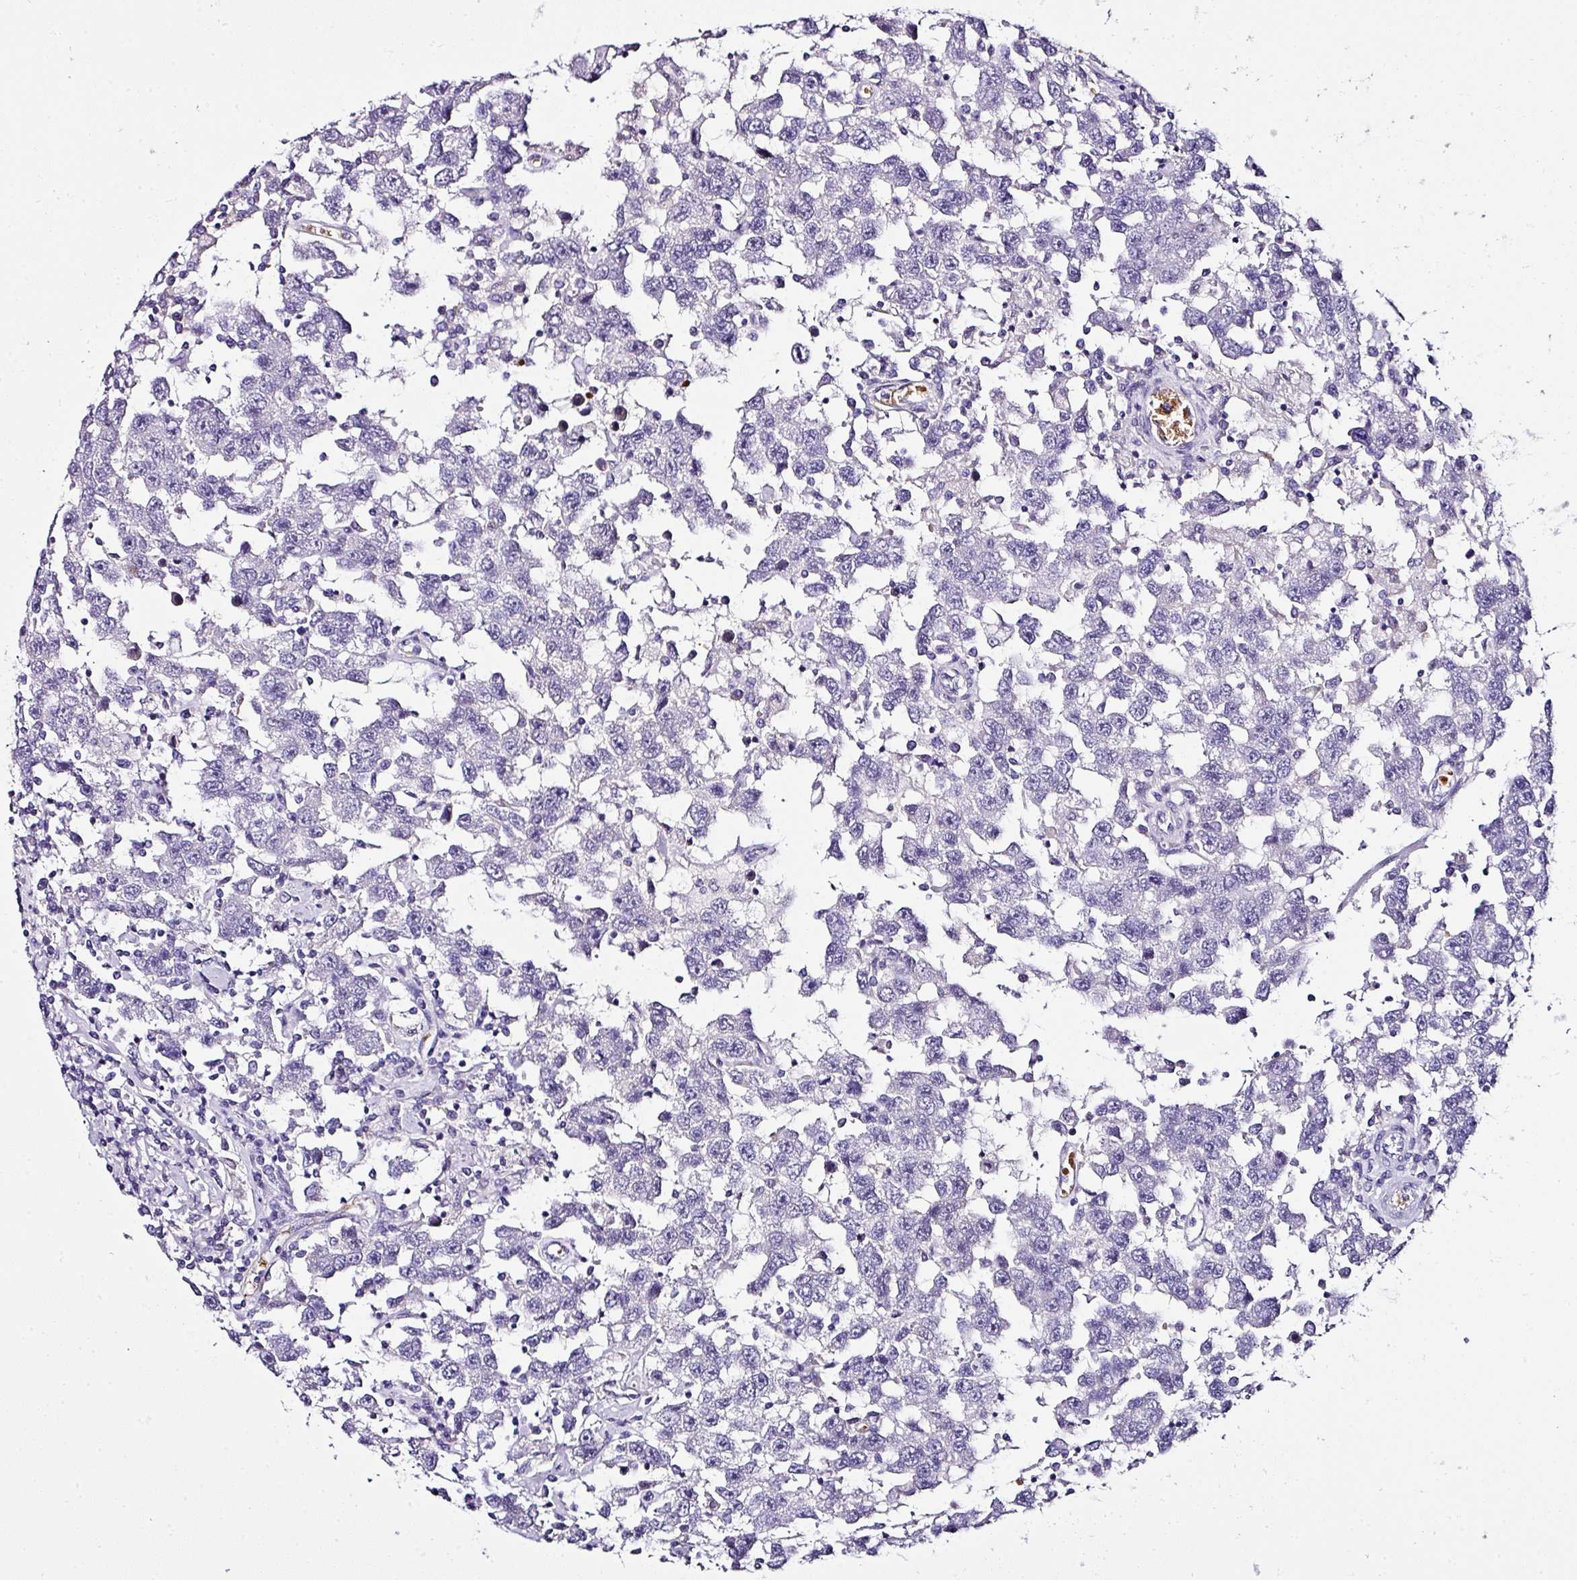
{"staining": {"intensity": "negative", "quantity": "none", "location": "none"}, "tissue": "testis cancer", "cell_type": "Tumor cells", "image_type": "cancer", "snomed": [{"axis": "morphology", "description": "Seminoma, NOS"}, {"axis": "topography", "description": "Testis"}], "caption": "Micrograph shows no protein expression in tumor cells of seminoma (testis) tissue.", "gene": "NAPSA", "patient": {"sex": "male", "age": 41}}